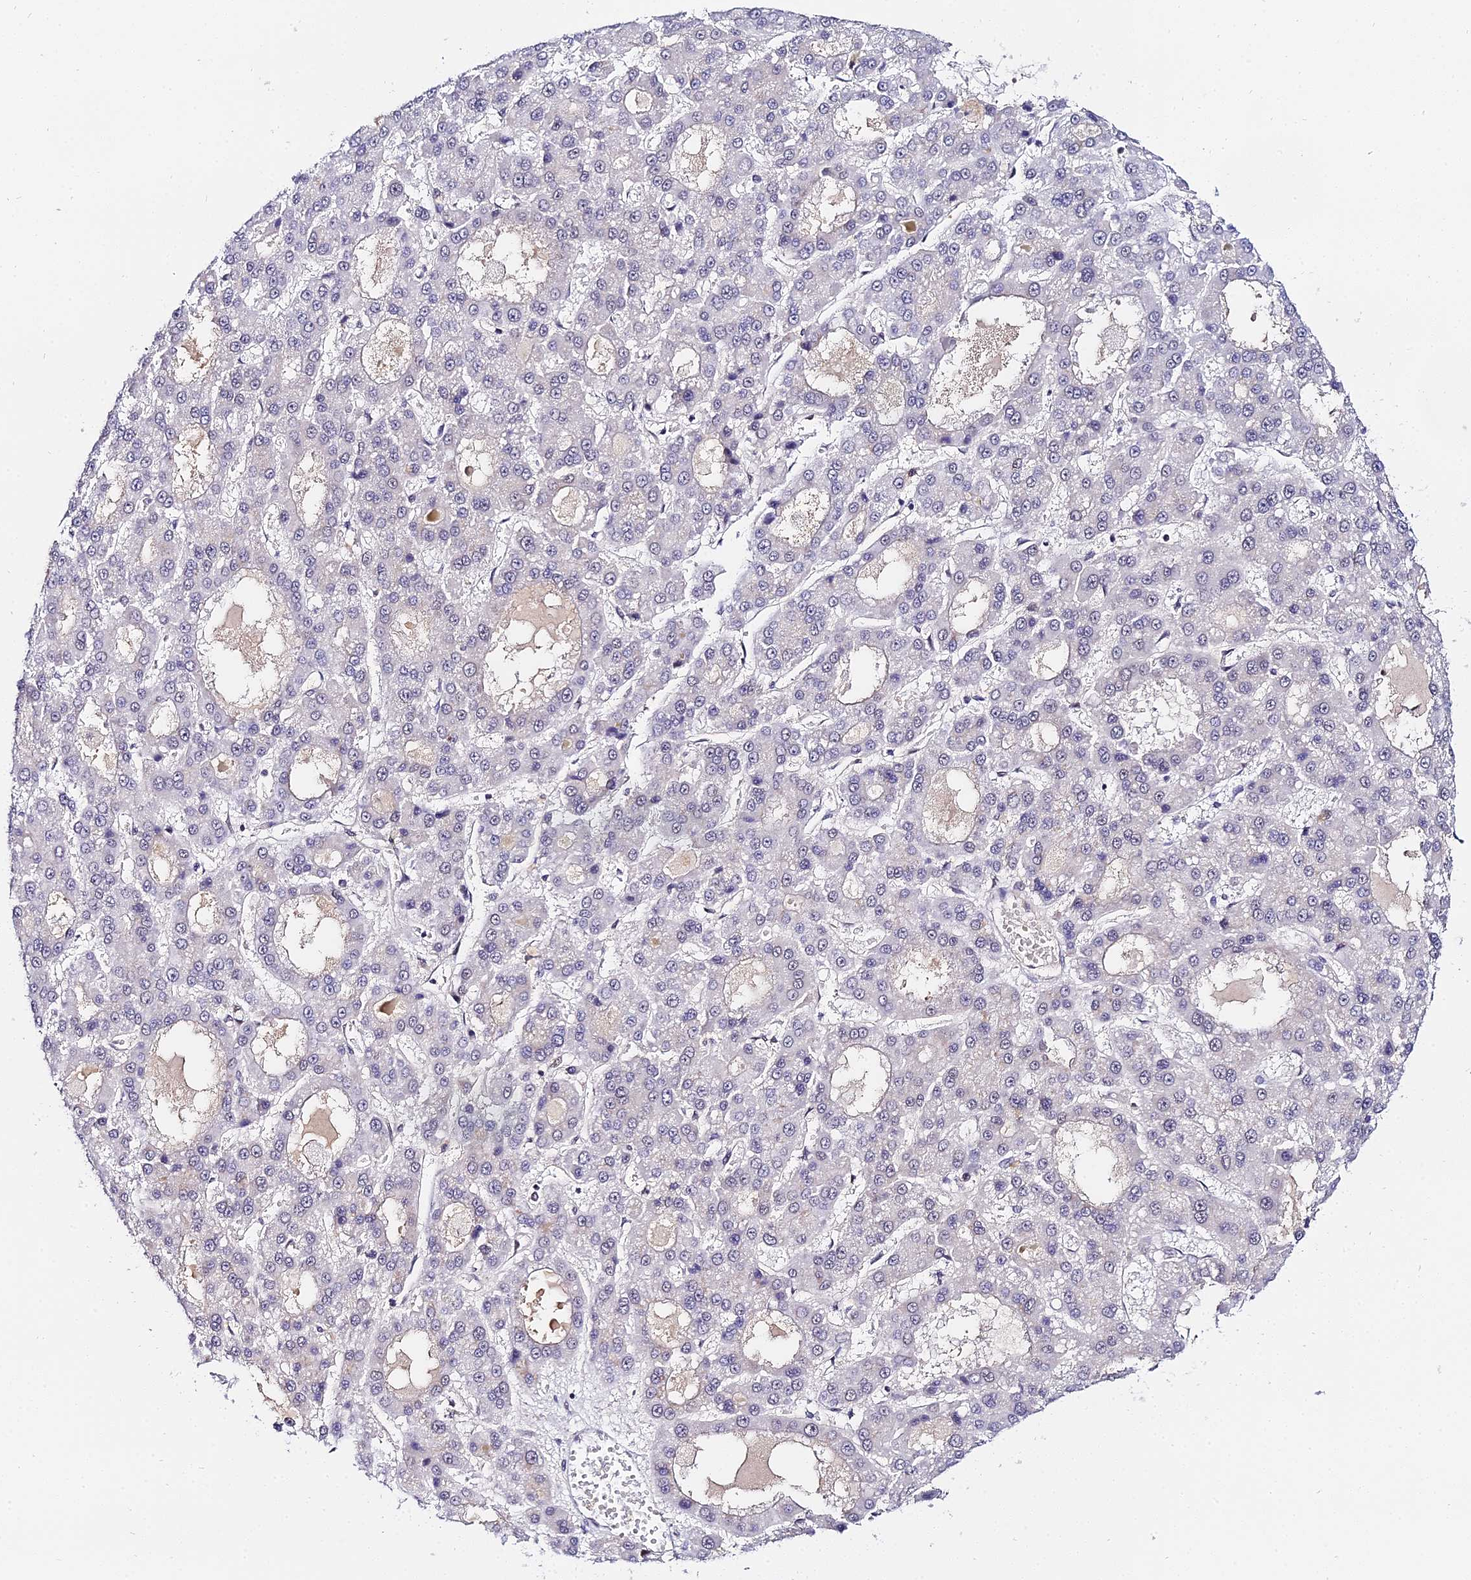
{"staining": {"intensity": "negative", "quantity": "none", "location": "none"}, "tissue": "liver cancer", "cell_type": "Tumor cells", "image_type": "cancer", "snomed": [{"axis": "morphology", "description": "Carcinoma, Hepatocellular, NOS"}, {"axis": "topography", "description": "Liver"}], "caption": "This is a histopathology image of immunohistochemistry (IHC) staining of liver cancer (hepatocellular carcinoma), which shows no expression in tumor cells. (IHC, brightfield microscopy, high magnification).", "gene": "EXOSC3", "patient": {"sex": "male", "age": 70}}